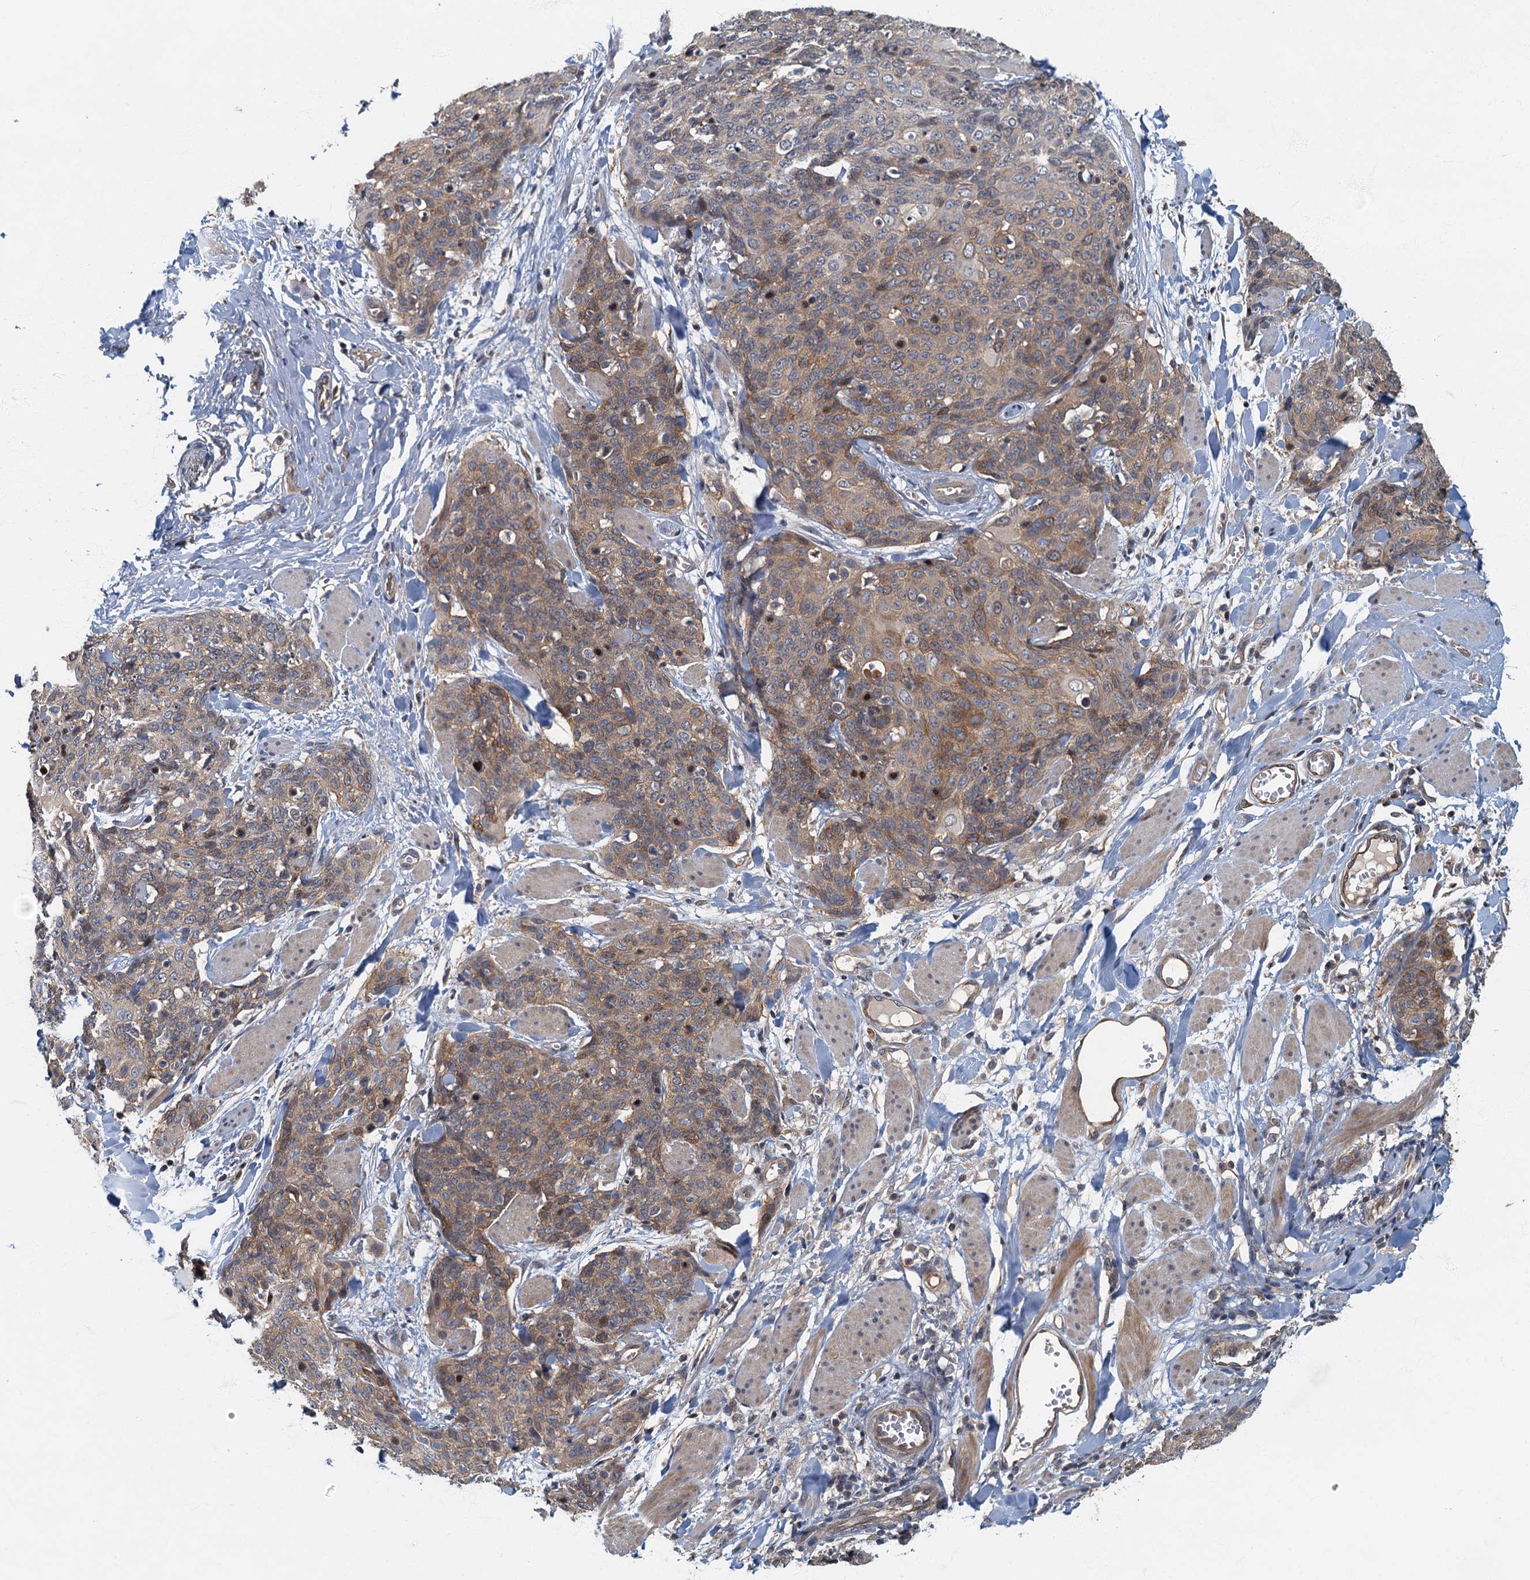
{"staining": {"intensity": "weak", "quantity": ">75%", "location": "cytoplasmic/membranous"}, "tissue": "skin cancer", "cell_type": "Tumor cells", "image_type": "cancer", "snomed": [{"axis": "morphology", "description": "Squamous cell carcinoma, NOS"}, {"axis": "topography", "description": "Skin"}, {"axis": "topography", "description": "Vulva"}], "caption": "Squamous cell carcinoma (skin) stained for a protein (brown) exhibits weak cytoplasmic/membranous positive expression in approximately >75% of tumor cells.", "gene": "CKAP2L", "patient": {"sex": "female", "age": 85}}